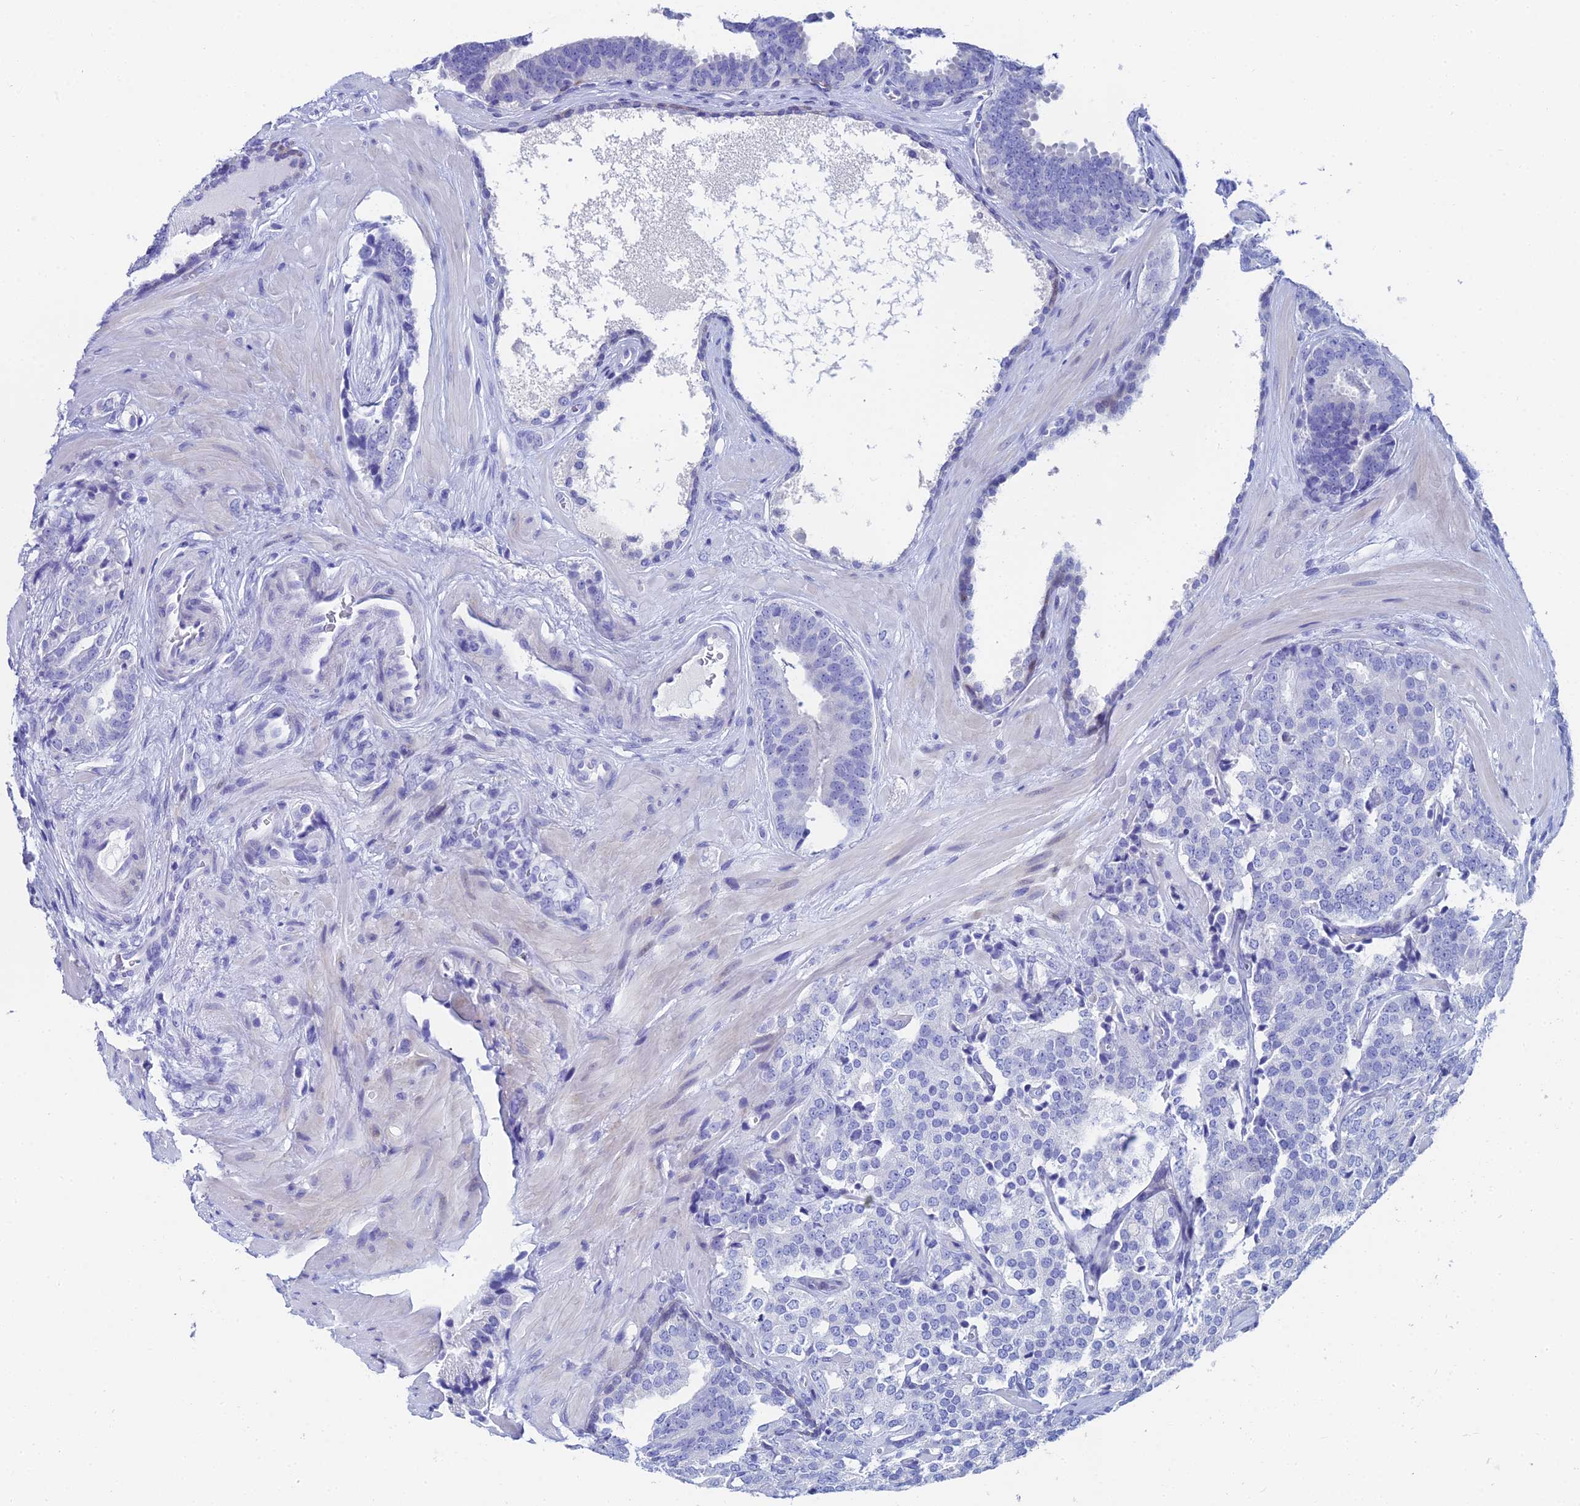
{"staining": {"intensity": "negative", "quantity": "none", "location": "none"}, "tissue": "prostate cancer", "cell_type": "Tumor cells", "image_type": "cancer", "snomed": [{"axis": "morphology", "description": "Adenocarcinoma, High grade"}, {"axis": "topography", "description": "Prostate"}], "caption": "Photomicrograph shows no protein expression in tumor cells of prostate cancer tissue.", "gene": "HSPA1L", "patient": {"sex": "male", "age": 63}}